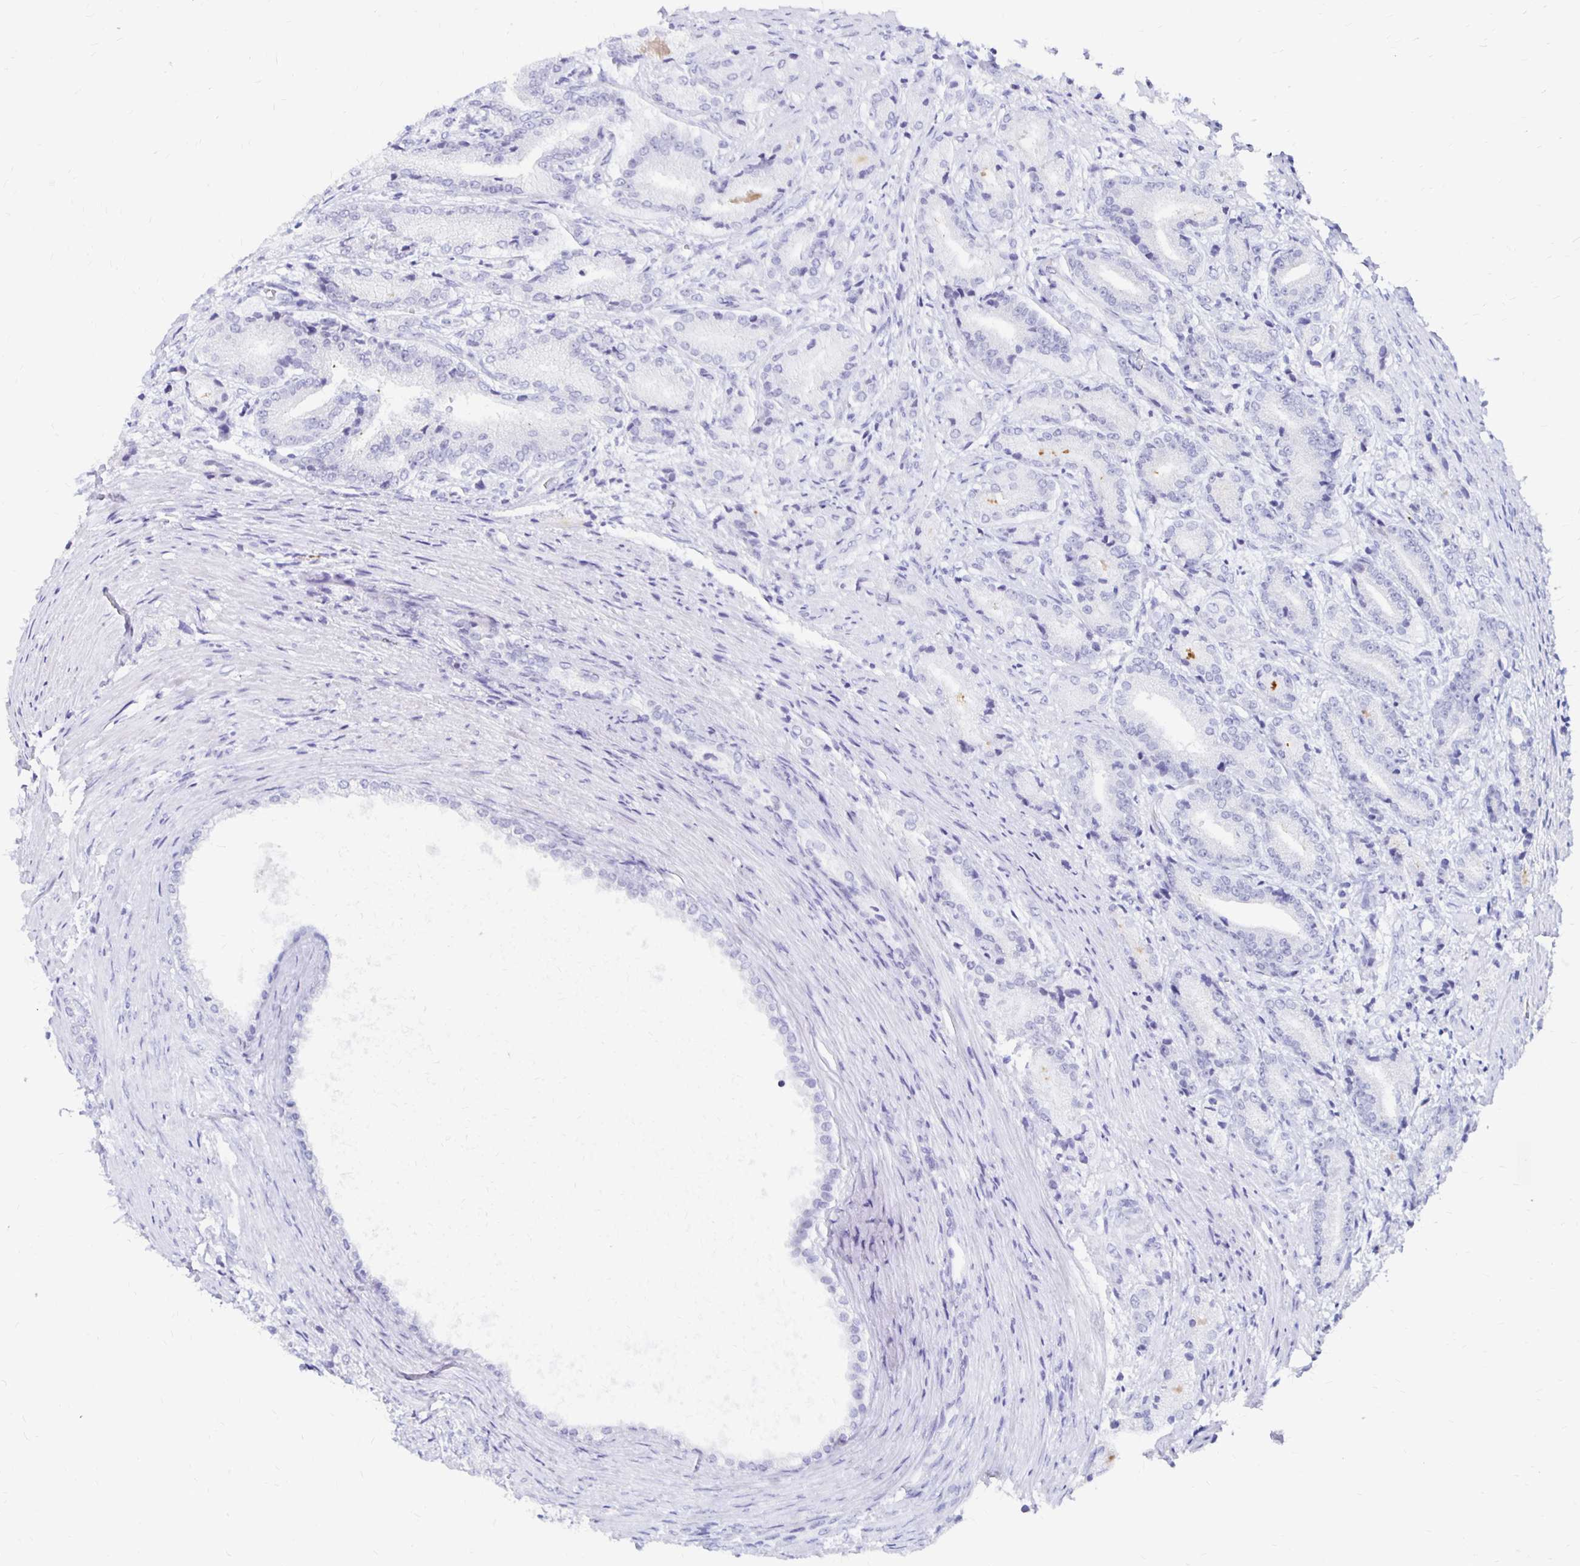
{"staining": {"intensity": "negative", "quantity": "none", "location": "none"}, "tissue": "prostate cancer", "cell_type": "Tumor cells", "image_type": "cancer", "snomed": [{"axis": "morphology", "description": "Adenocarcinoma, High grade"}, {"axis": "topography", "description": "Prostate and seminal vesicle, NOS"}], "caption": "Photomicrograph shows no protein positivity in tumor cells of prostate cancer (adenocarcinoma (high-grade)) tissue.", "gene": "SYT2", "patient": {"sex": "male", "age": 61}}